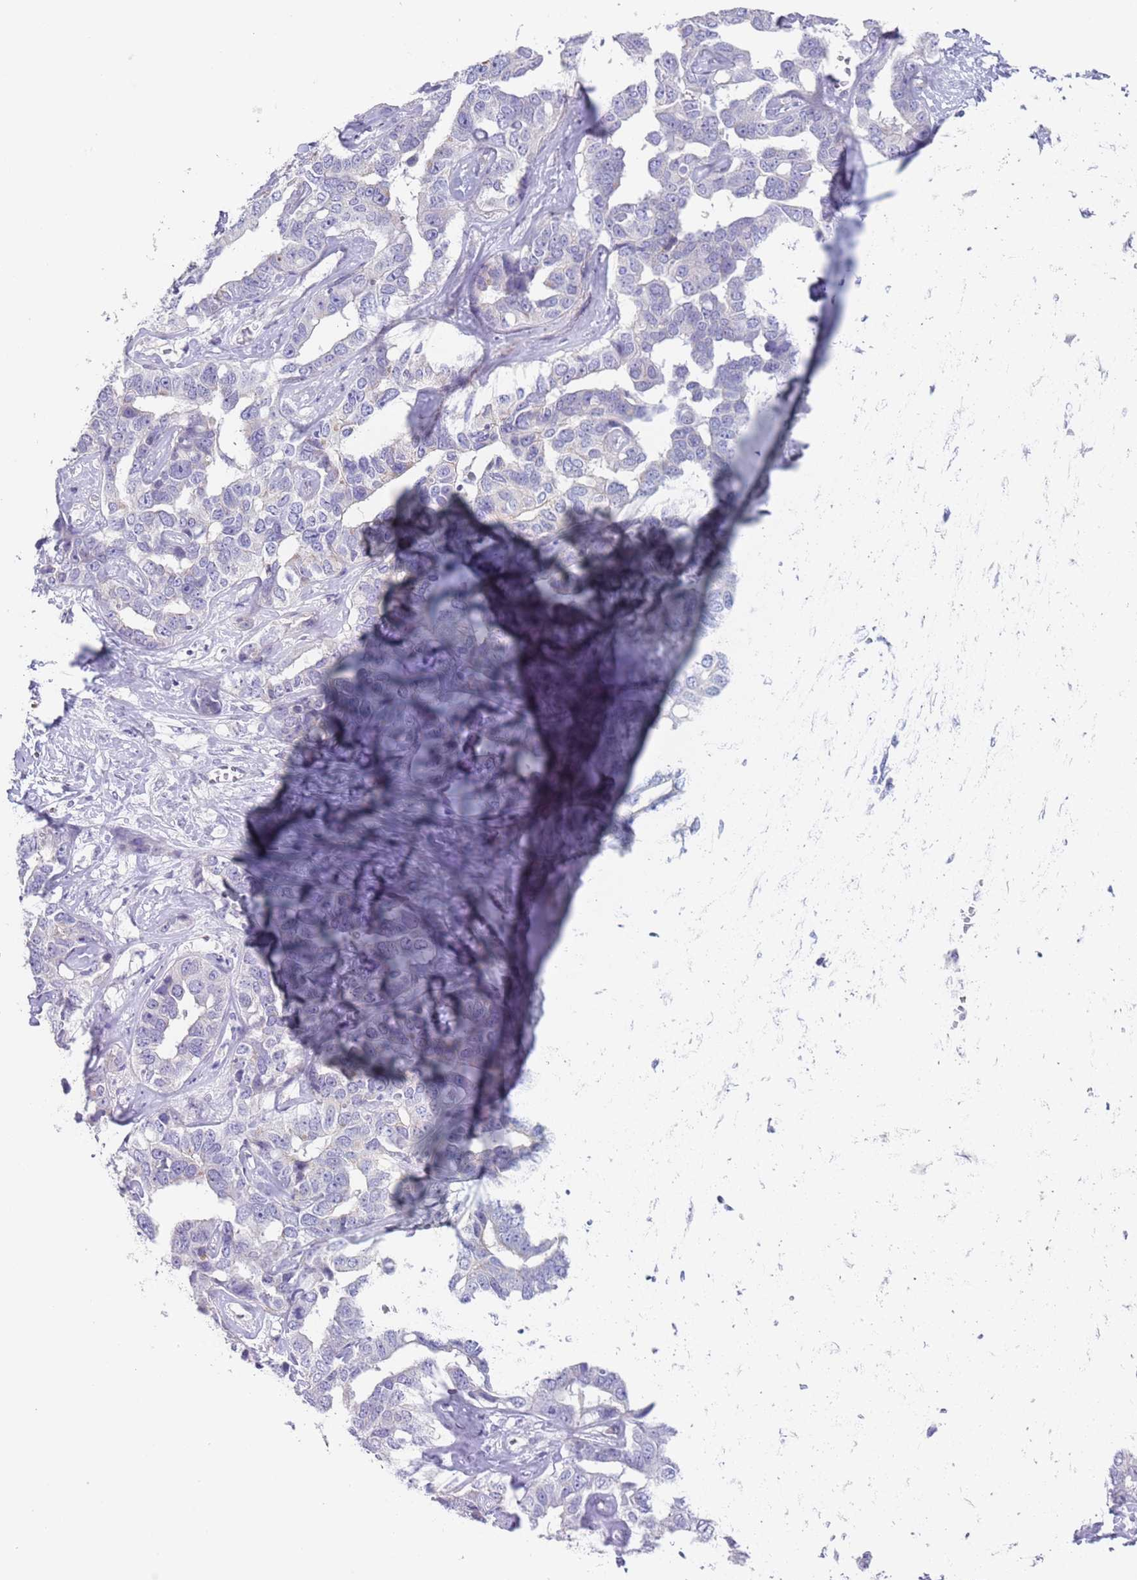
{"staining": {"intensity": "negative", "quantity": "none", "location": "none"}, "tissue": "liver cancer", "cell_type": "Tumor cells", "image_type": "cancer", "snomed": [{"axis": "morphology", "description": "Cholangiocarcinoma"}, {"axis": "topography", "description": "Liver"}], "caption": "Liver cancer (cholangiocarcinoma) was stained to show a protein in brown. There is no significant staining in tumor cells. (Immunohistochemistry, brightfield microscopy, high magnification).", "gene": "RNF169", "patient": {"sex": "male", "age": 59}}